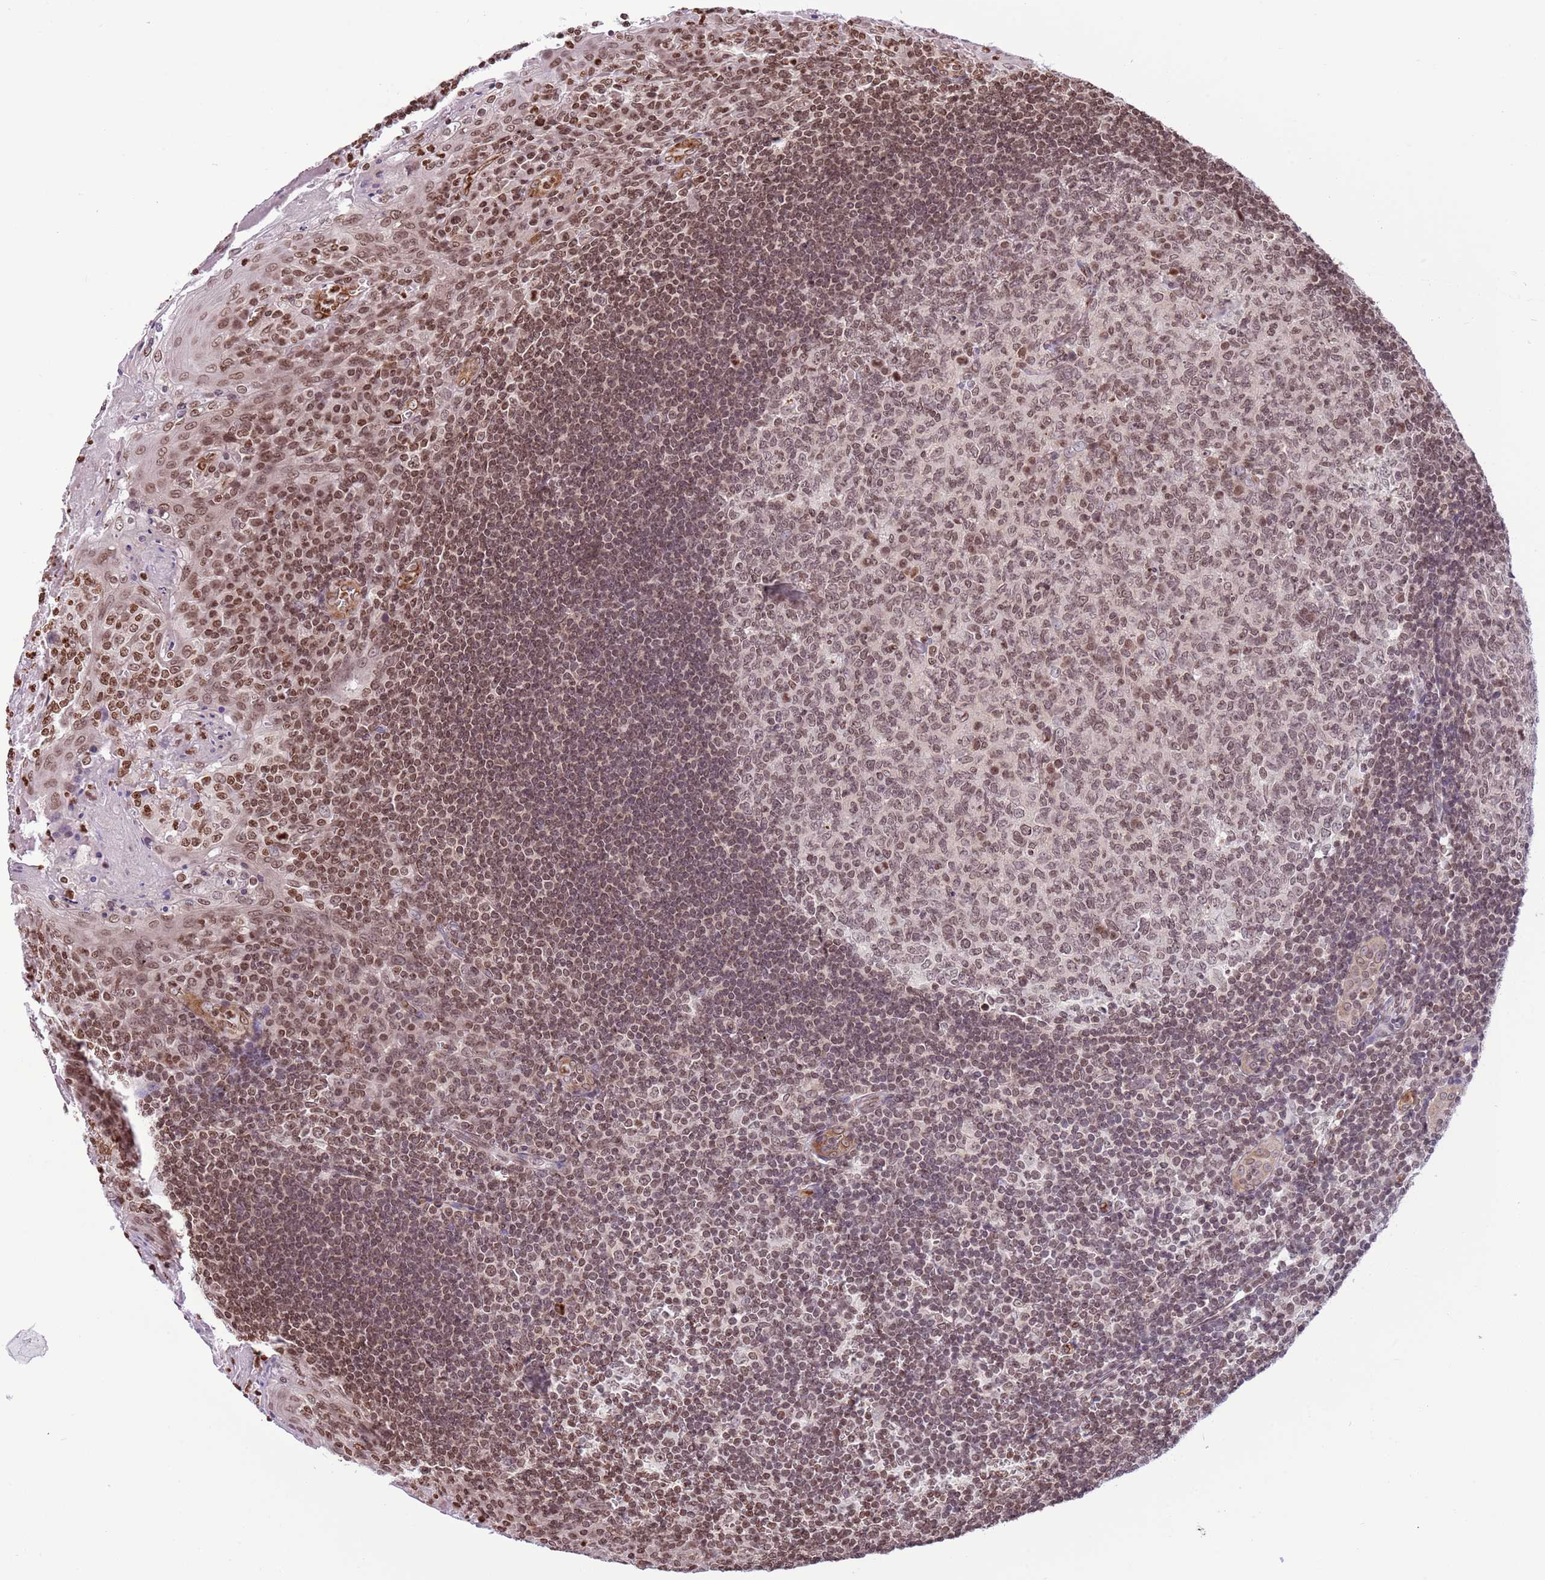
{"staining": {"intensity": "moderate", "quantity": ">75%", "location": "nuclear"}, "tissue": "tonsil", "cell_type": "Germinal center cells", "image_type": "normal", "snomed": [{"axis": "morphology", "description": "Normal tissue, NOS"}, {"axis": "topography", "description": "Tonsil"}], "caption": "High-power microscopy captured an IHC micrograph of unremarkable tonsil, revealing moderate nuclear expression in approximately >75% of germinal center cells.", "gene": "NRIP1", "patient": {"sex": "male", "age": 27}}